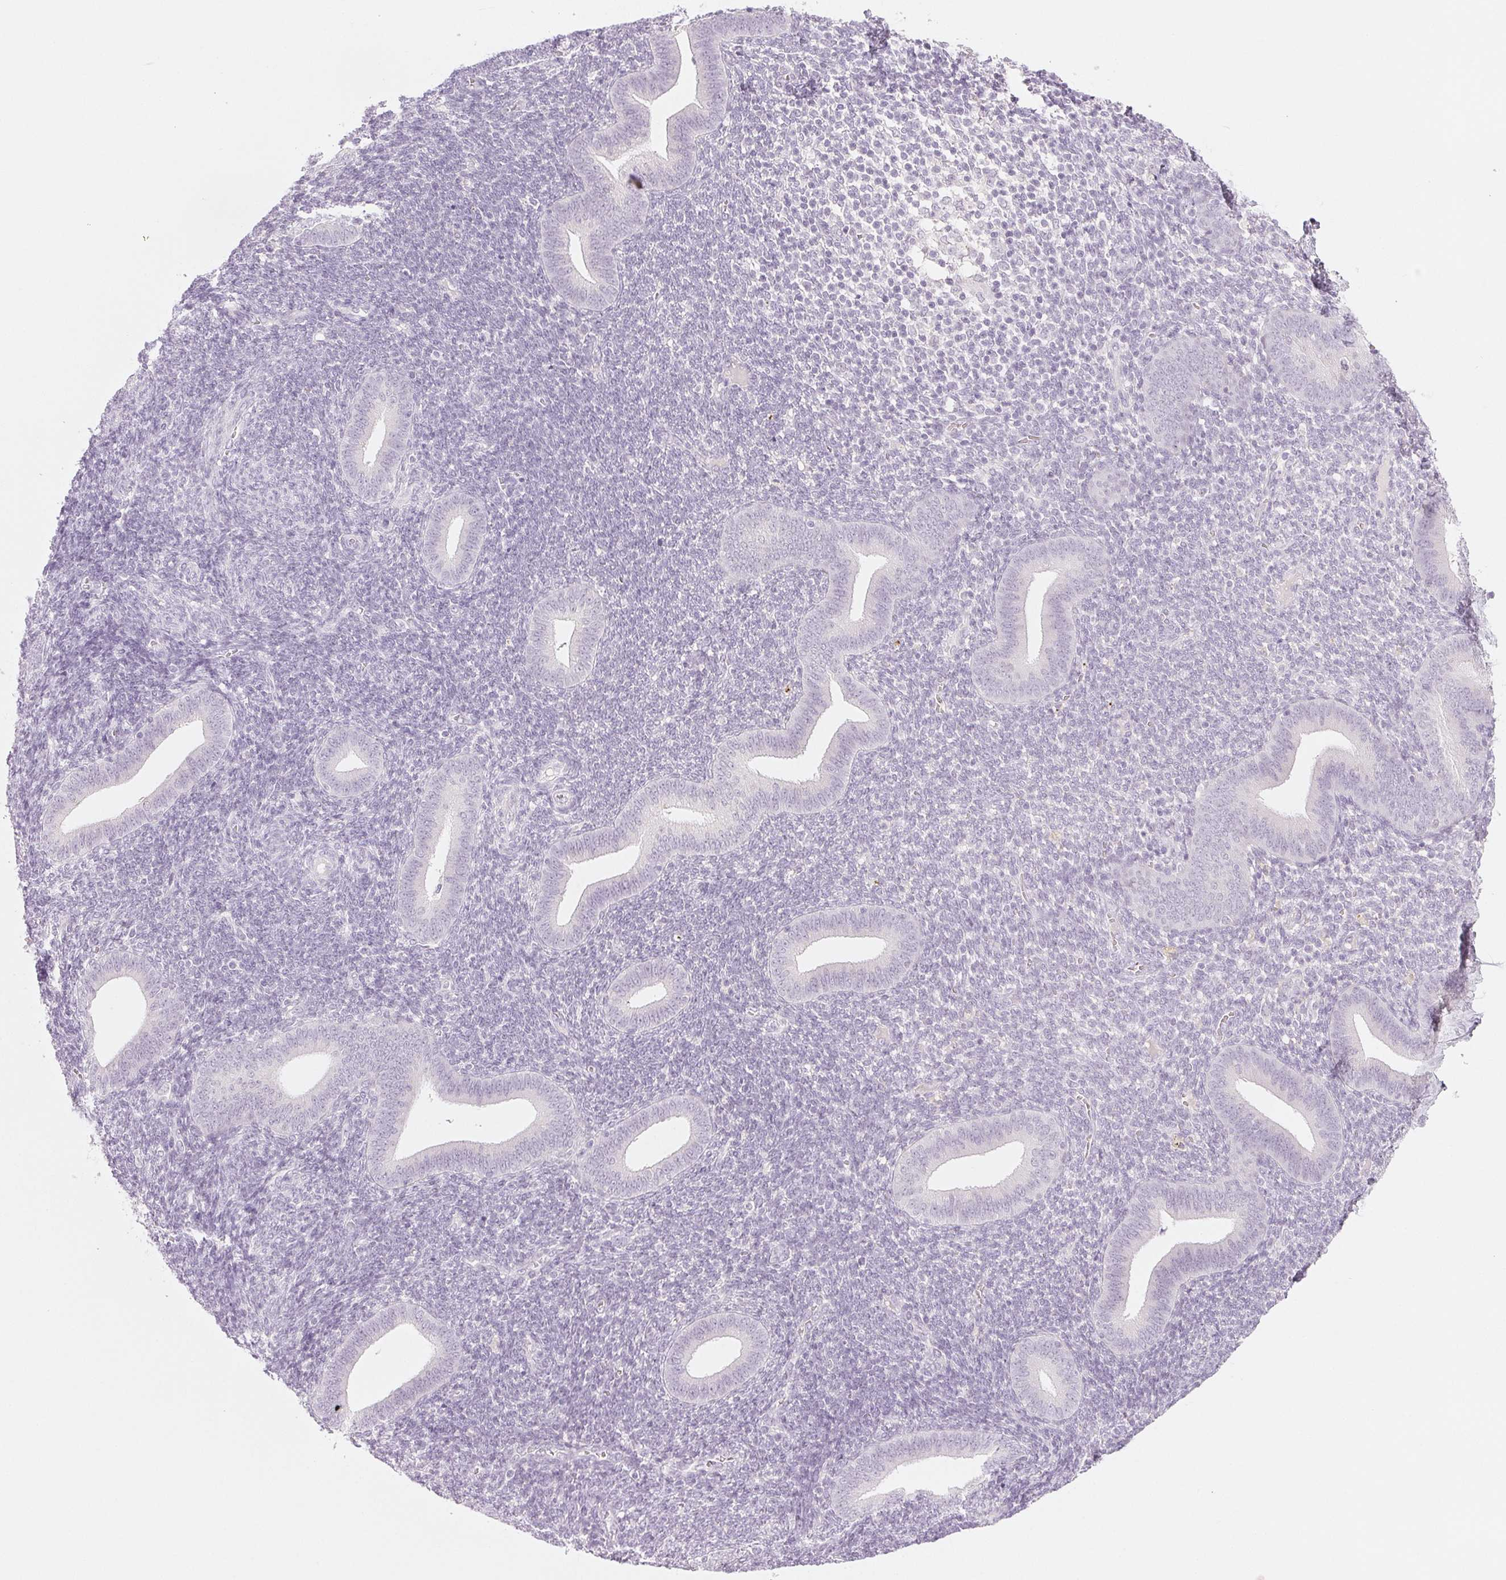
{"staining": {"intensity": "negative", "quantity": "none", "location": "none"}, "tissue": "endometrium", "cell_type": "Cells in endometrial stroma", "image_type": "normal", "snomed": [{"axis": "morphology", "description": "Normal tissue, NOS"}, {"axis": "topography", "description": "Endometrium"}], "caption": "There is no significant expression in cells in endometrial stroma of endometrium. (IHC, brightfield microscopy, high magnification).", "gene": "EHHADH", "patient": {"sex": "female", "age": 25}}